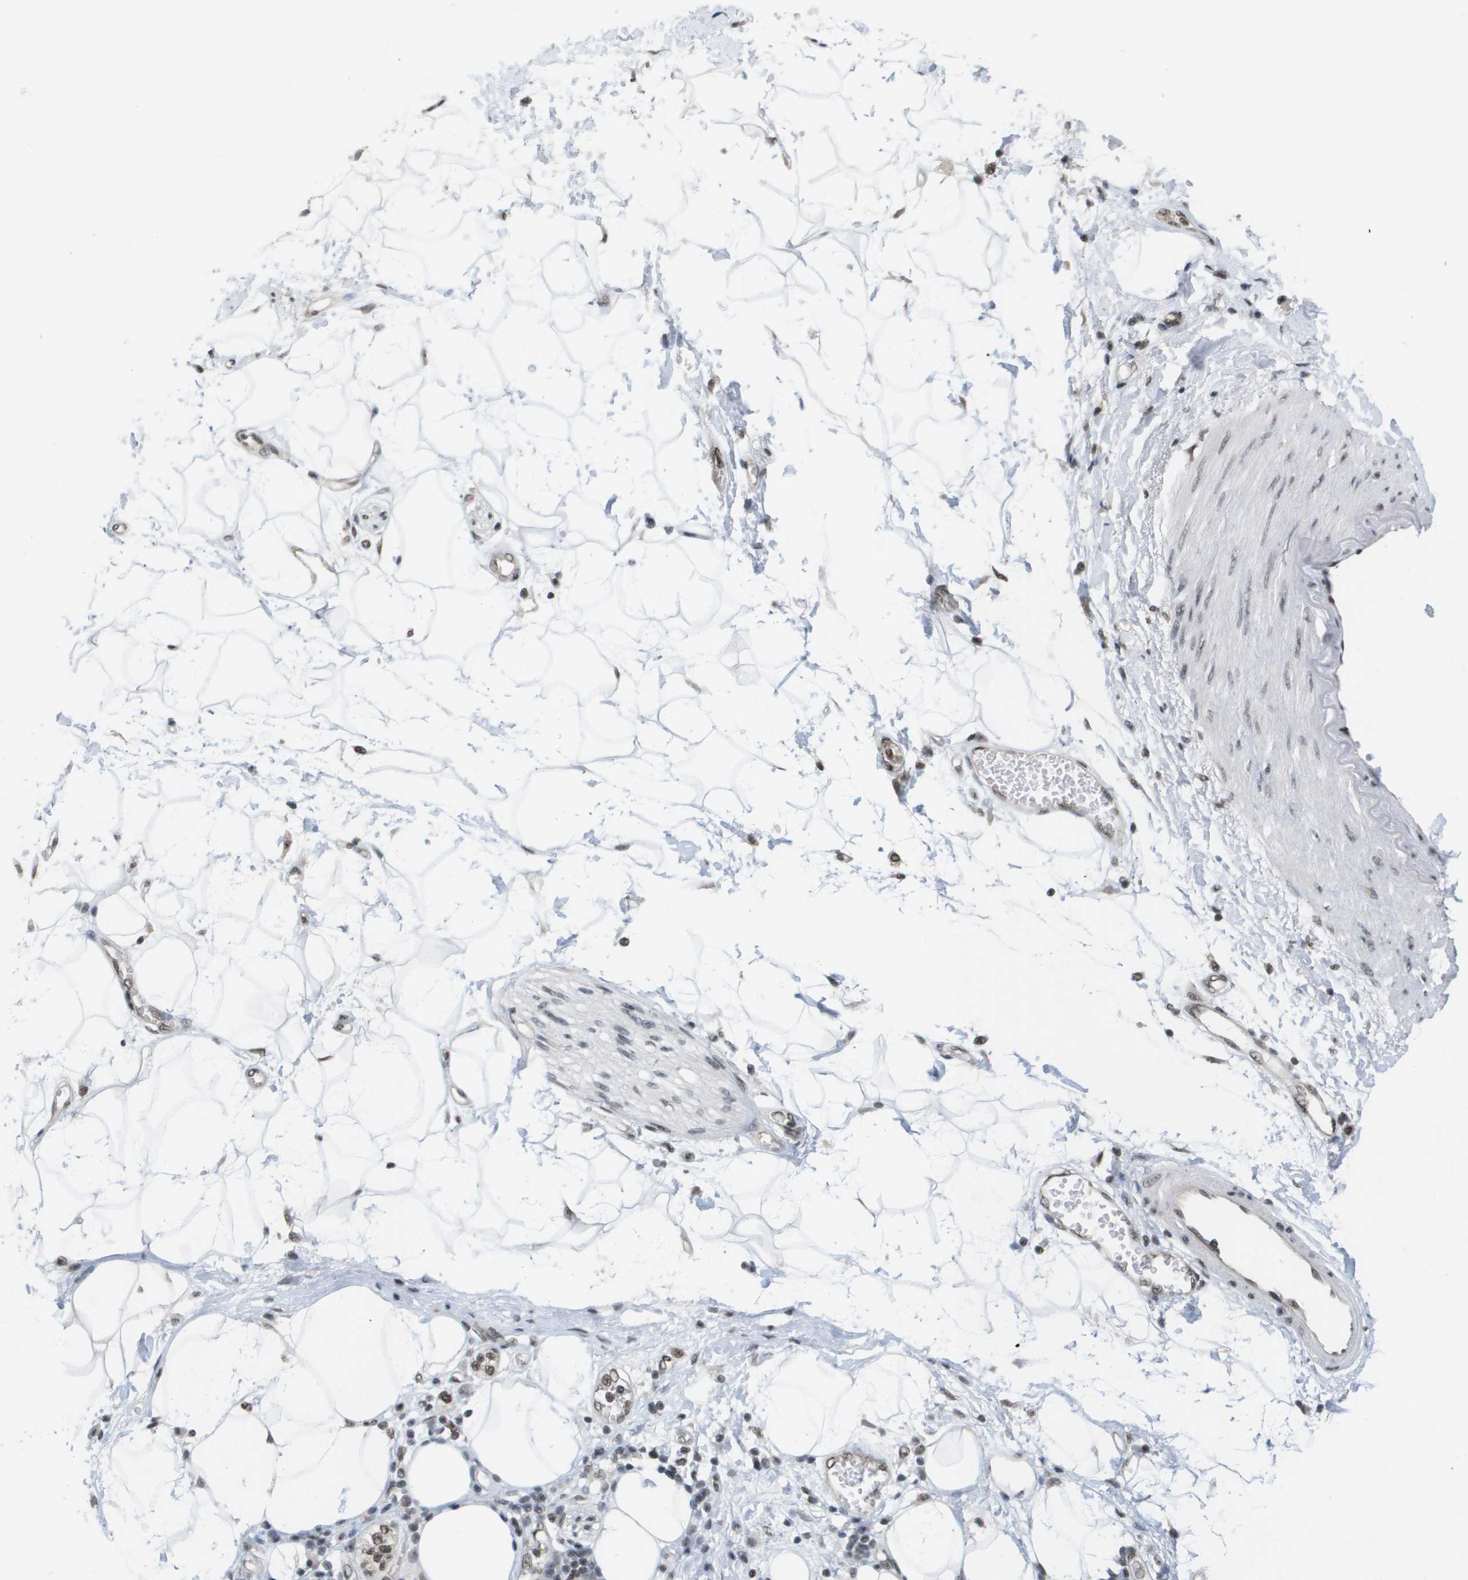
{"staining": {"intensity": "moderate", "quantity": "<25%", "location": "nuclear"}, "tissue": "adipose tissue", "cell_type": "Adipocytes", "image_type": "normal", "snomed": [{"axis": "morphology", "description": "Normal tissue, NOS"}, {"axis": "morphology", "description": "Adenocarcinoma, NOS"}, {"axis": "topography", "description": "Duodenum"}, {"axis": "topography", "description": "Peripheral nerve tissue"}], "caption": "About <25% of adipocytes in benign human adipose tissue reveal moderate nuclear protein expression as visualized by brown immunohistochemical staining.", "gene": "ISY1", "patient": {"sex": "female", "age": 60}}